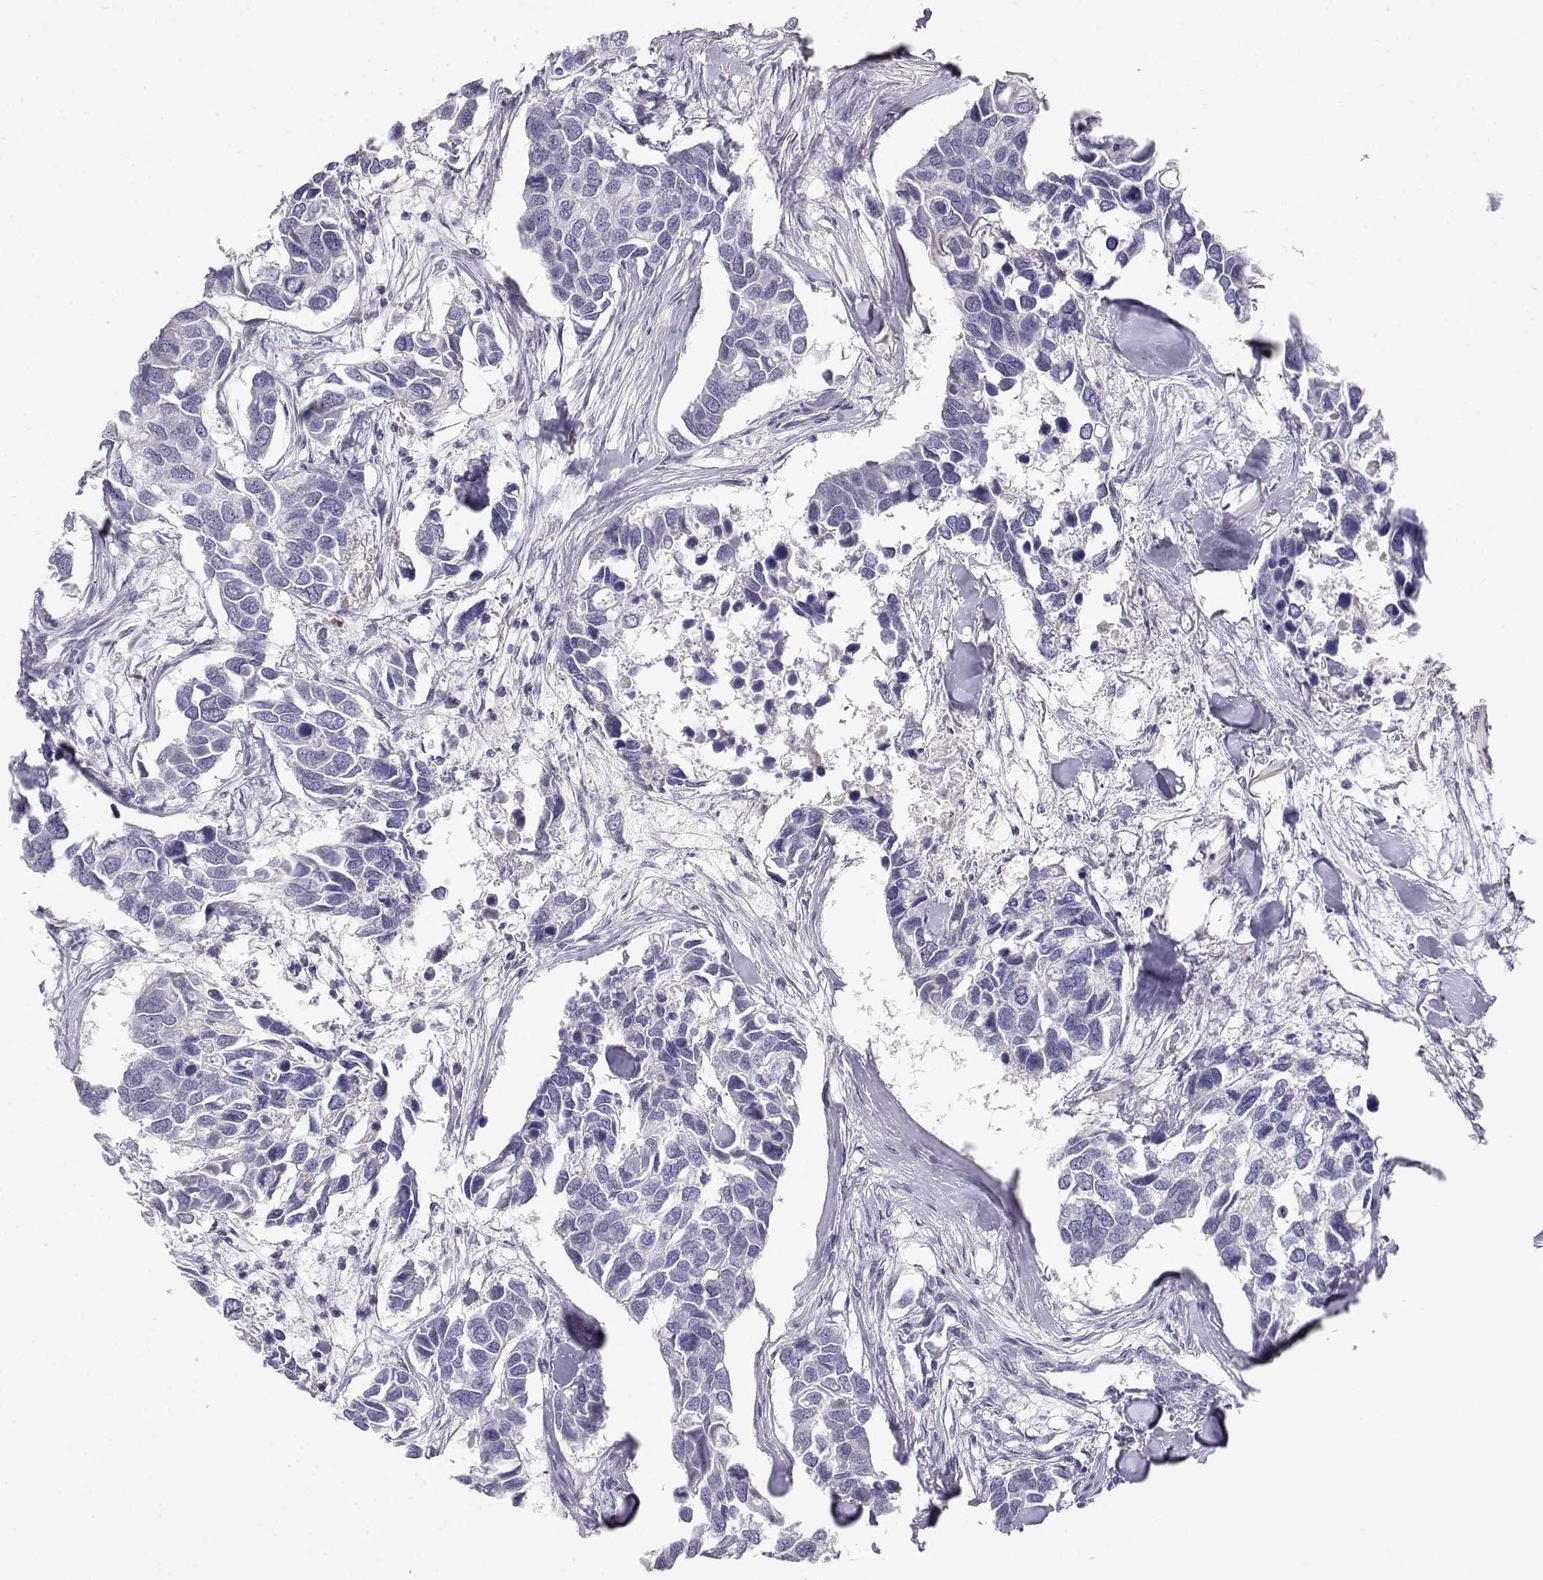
{"staining": {"intensity": "negative", "quantity": "none", "location": "none"}, "tissue": "breast cancer", "cell_type": "Tumor cells", "image_type": "cancer", "snomed": [{"axis": "morphology", "description": "Duct carcinoma"}, {"axis": "topography", "description": "Breast"}], "caption": "High power microscopy histopathology image of an immunohistochemistry (IHC) micrograph of breast cancer, revealing no significant expression in tumor cells.", "gene": "CDHR1", "patient": {"sex": "female", "age": 83}}